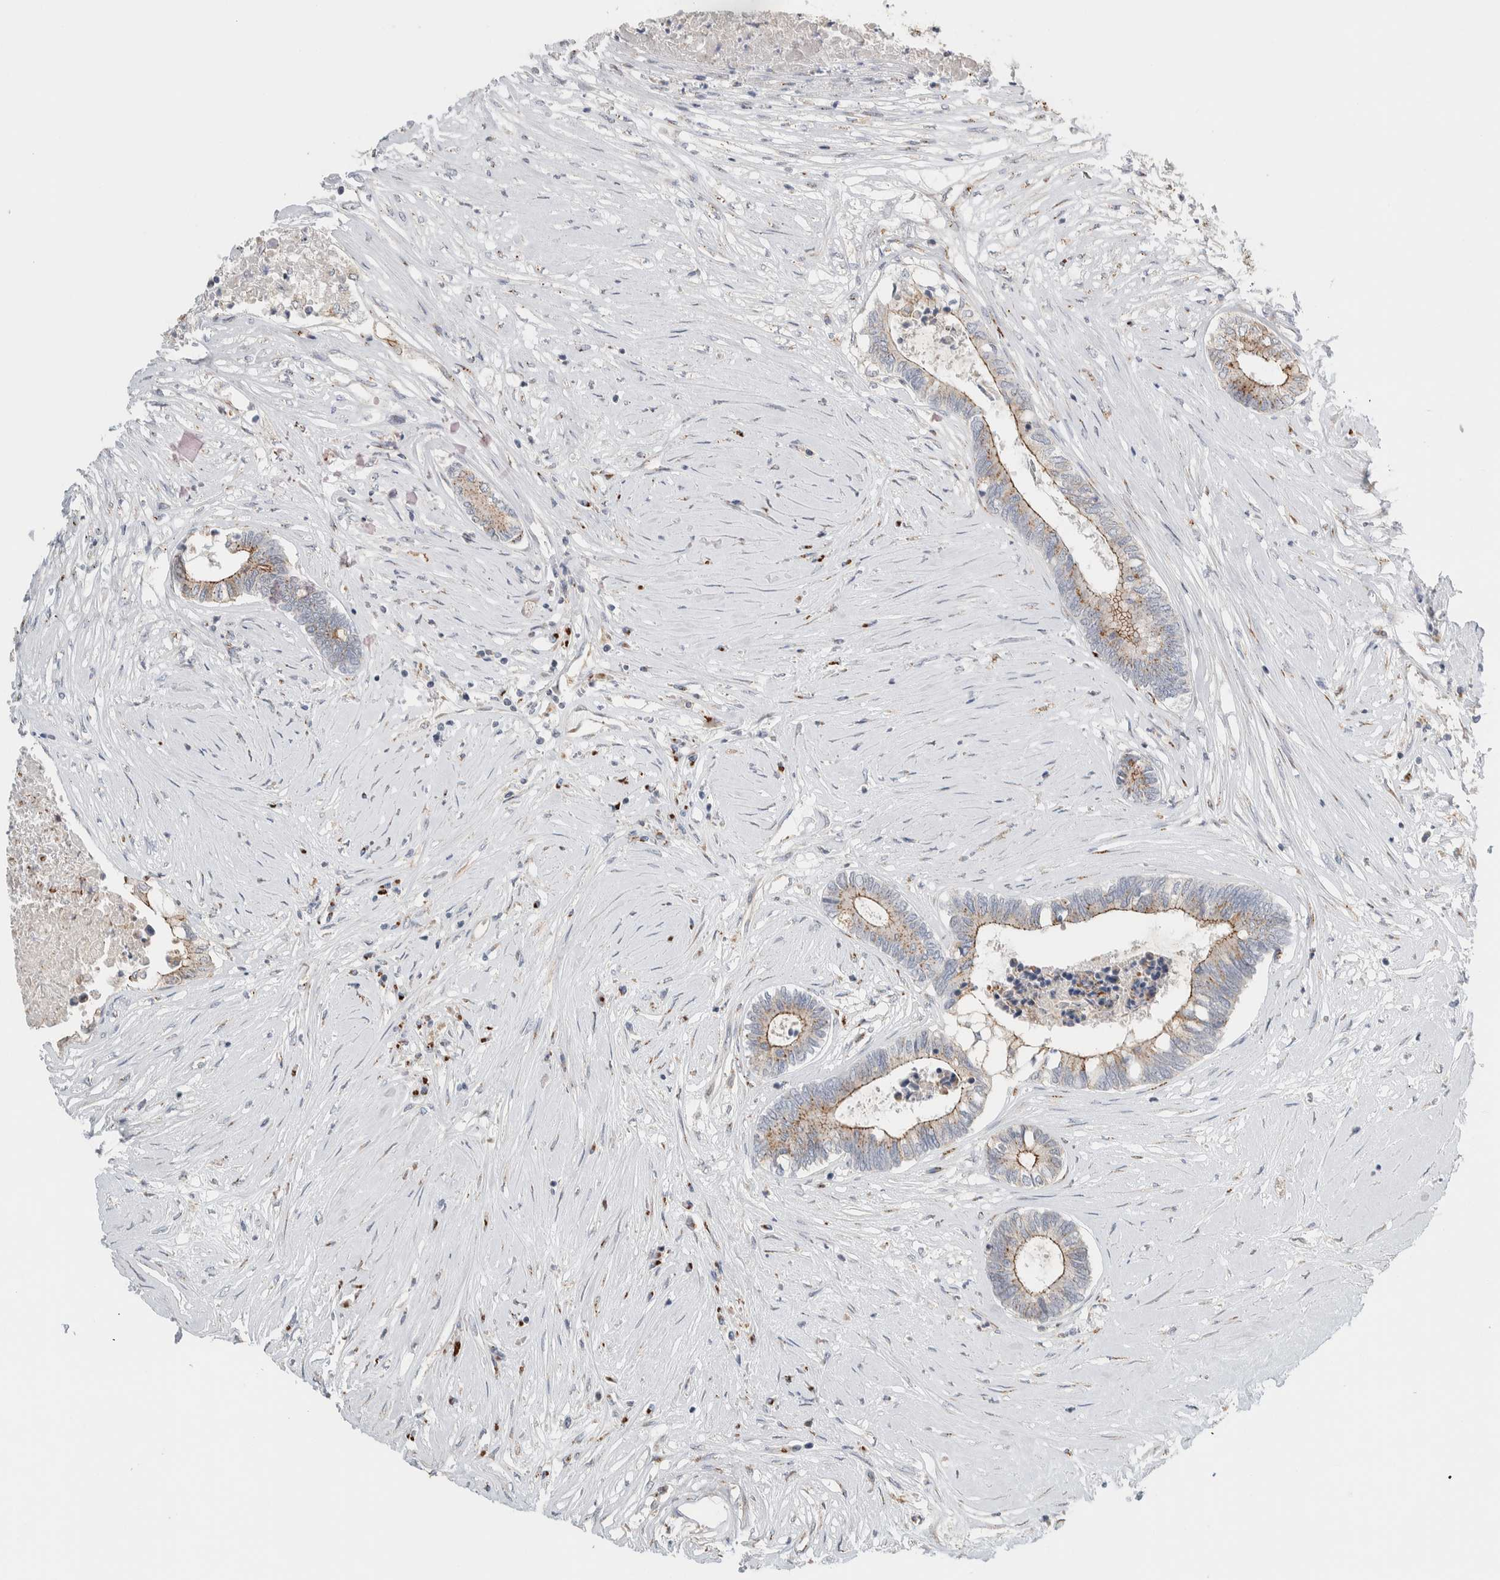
{"staining": {"intensity": "weak", "quantity": ">75%", "location": "cytoplasmic/membranous"}, "tissue": "colorectal cancer", "cell_type": "Tumor cells", "image_type": "cancer", "snomed": [{"axis": "morphology", "description": "Adenocarcinoma, NOS"}, {"axis": "topography", "description": "Rectum"}], "caption": "Immunohistochemistry (IHC) staining of colorectal adenocarcinoma, which demonstrates low levels of weak cytoplasmic/membranous staining in approximately >75% of tumor cells indicating weak cytoplasmic/membranous protein positivity. The staining was performed using DAB (3,3'-diaminobenzidine) (brown) for protein detection and nuclei were counterstained in hematoxylin (blue).", "gene": "SLC38A10", "patient": {"sex": "male", "age": 63}}